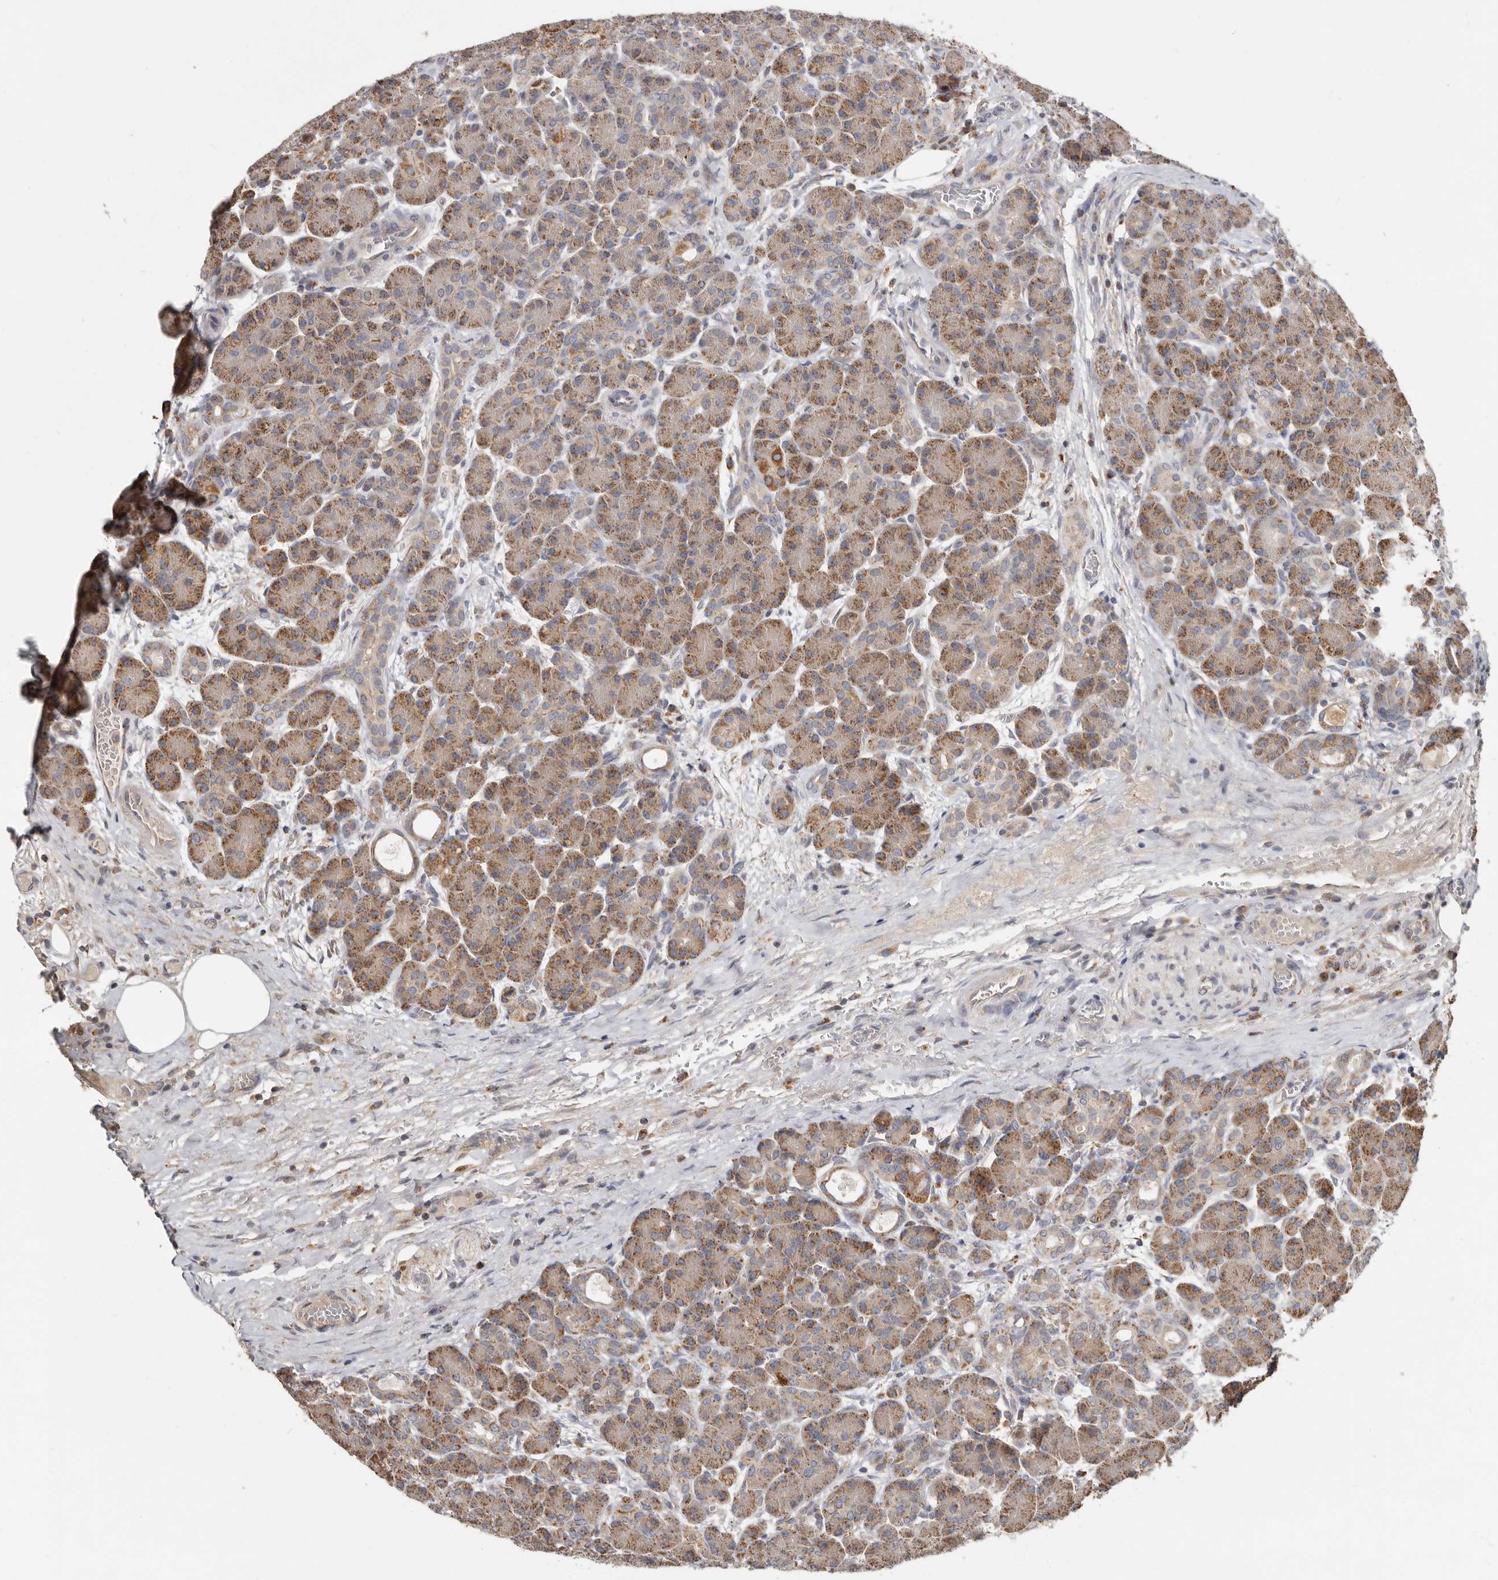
{"staining": {"intensity": "moderate", "quantity": ">75%", "location": "cytoplasmic/membranous"}, "tissue": "pancreas", "cell_type": "Exocrine glandular cells", "image_type": "normal", "snomed": [{"axis": "morphology", "description": "Normal tissue, NOS"}, {"axis": "topography", "description": "Pancreas"}], "caption": "An image of pancreas stained for a protein displays moderate cytoplasmic/membranous brown staining in exocrine glandular cells. Nuclei are stained in blue.", "gene": "KIF26B", "patient": {"sex": "male", "age": 63}}